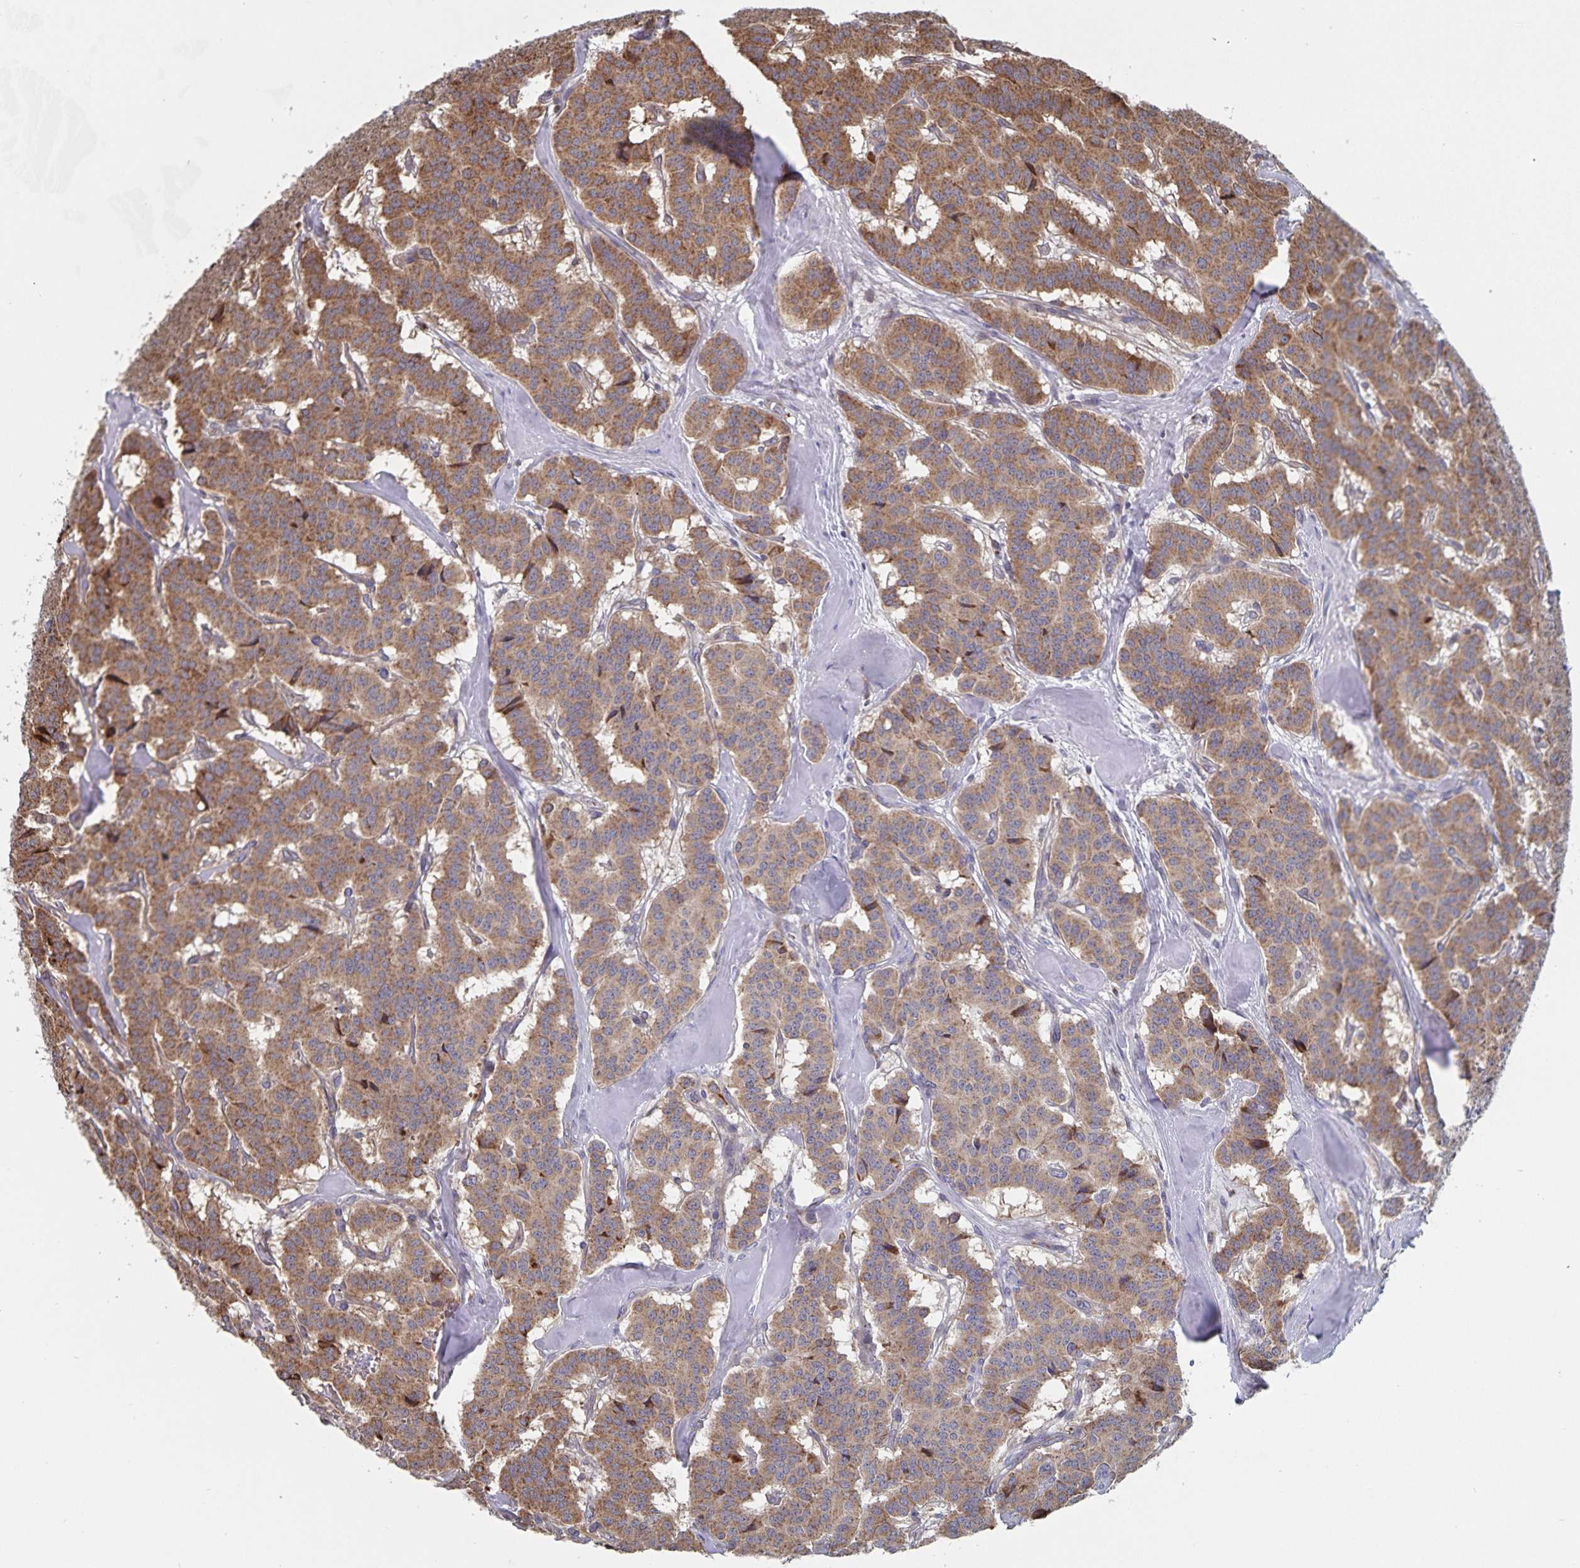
{"staining": {"intensity": "moderate", "quantity": ">75%", "location": "cytoplasmic/membranous"}, "tissue": "carcinoid", "cell_type": "Tumor cells", "image_type": "cancer", "snomed": [{"axis": "morphology", "description": "Normal tissue, NOS"}, {"axis": "morphology", "description": "Carcinoid, malignant, NOS"}, {"axis": "topography", "description": "Lung"}], "caption": "Moderate cytoplasmic/membranous expression for a protein is seen in approximately >75% of tumor cells of malignant carcinoid using immunohistochemistry.", "gene": "ACACA", "patient": {"sex": "female", "age": 46}}